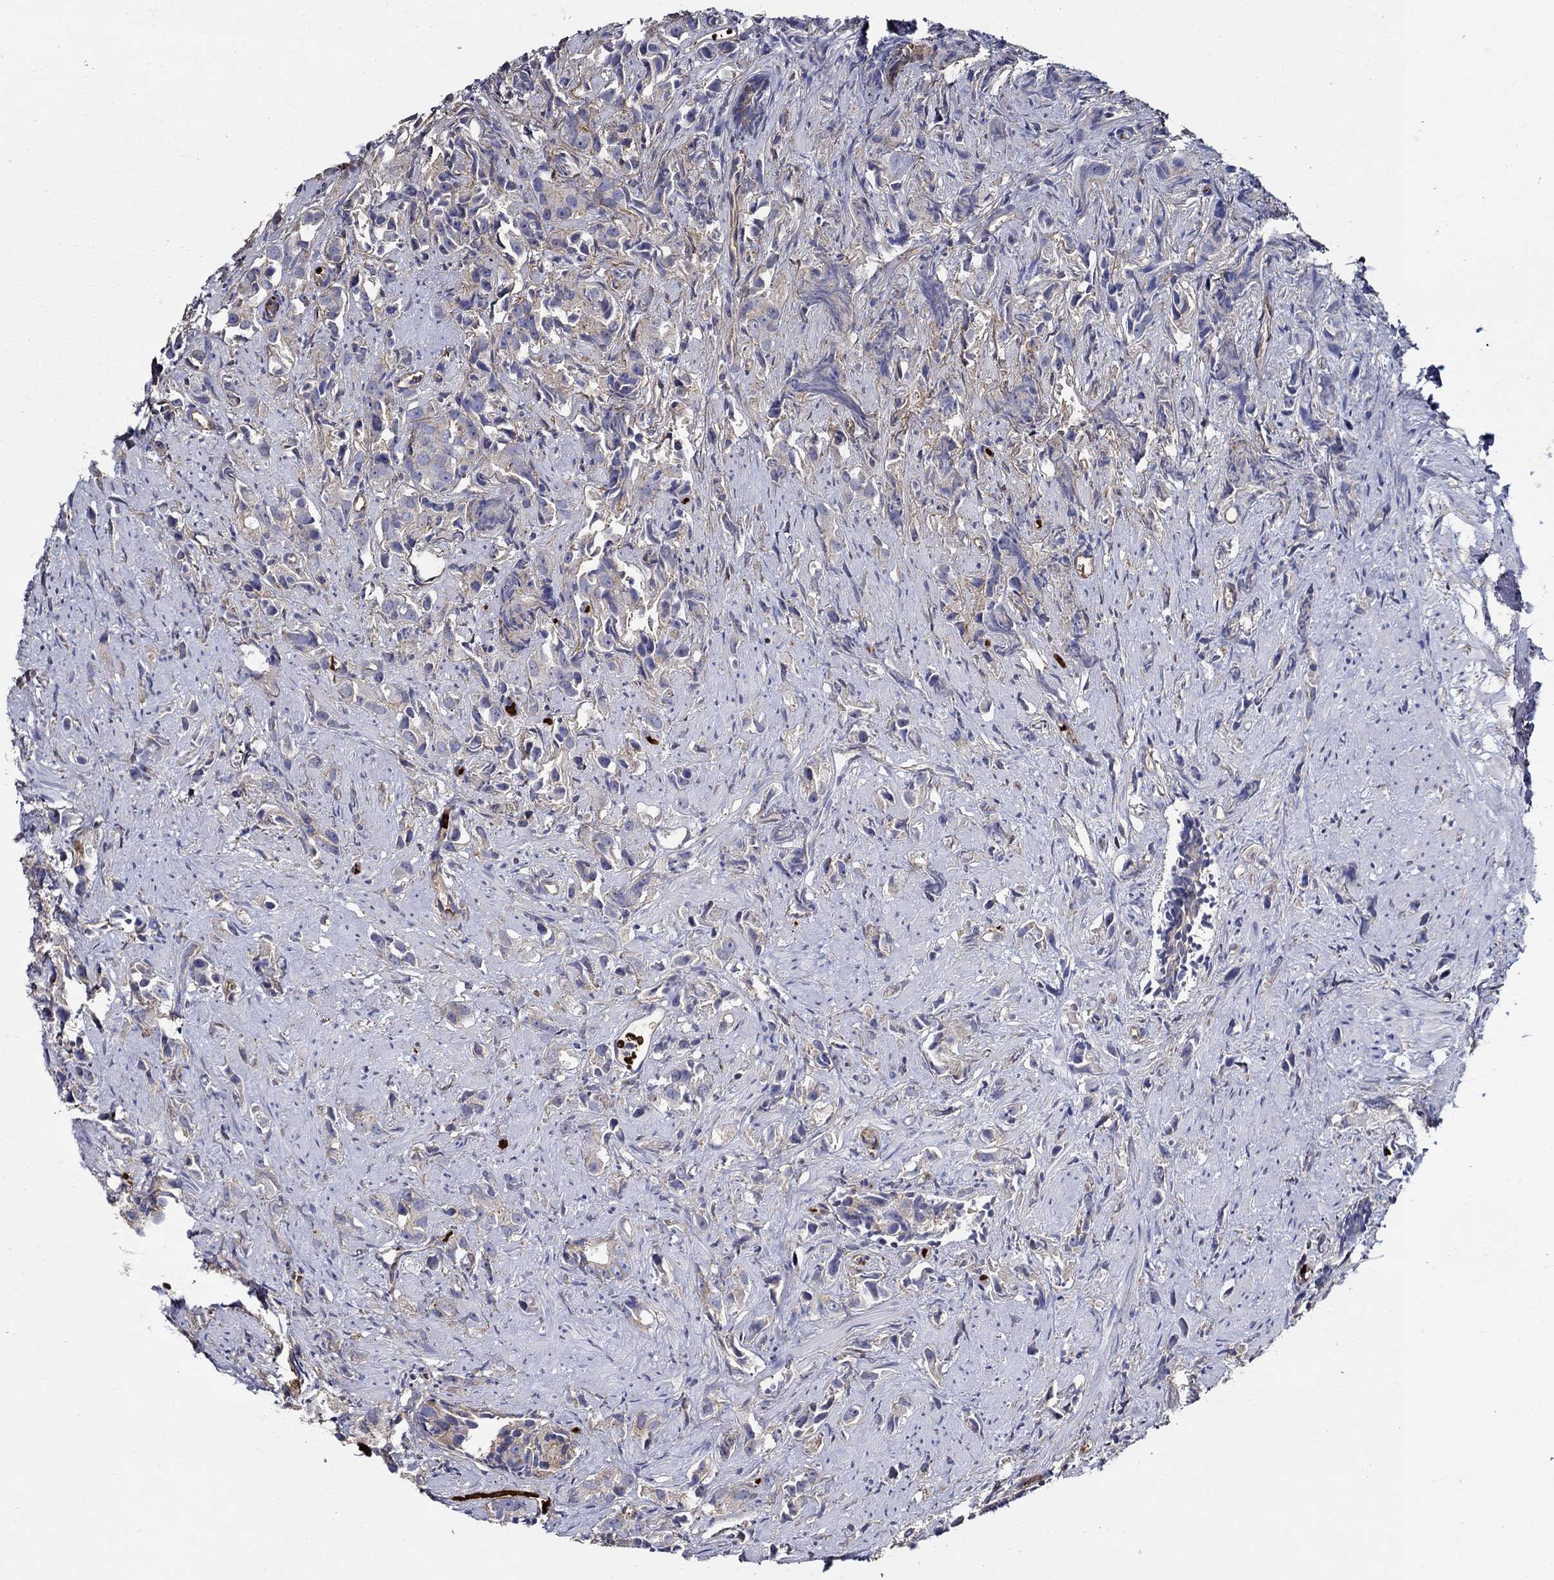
{"staining": {"intensity": "negative", "quantity": "none", "location": "none"}, "tissue": "prostate cancer", "cell_type": "Tumor cells", "image_type": "cancer", "snomed": [{"axis": "morphology", "description": "Adenocarcinoma, High grade"}, {"axis": "topography", "description": "Prostate"}], "caption": "High-grade adenocarcinoma (prostate) was stained to show a protein in brown. There is no significant positivity in tumor cells.", "gene": "APBB3", "patient": {"sex": "male", "age": 90}}